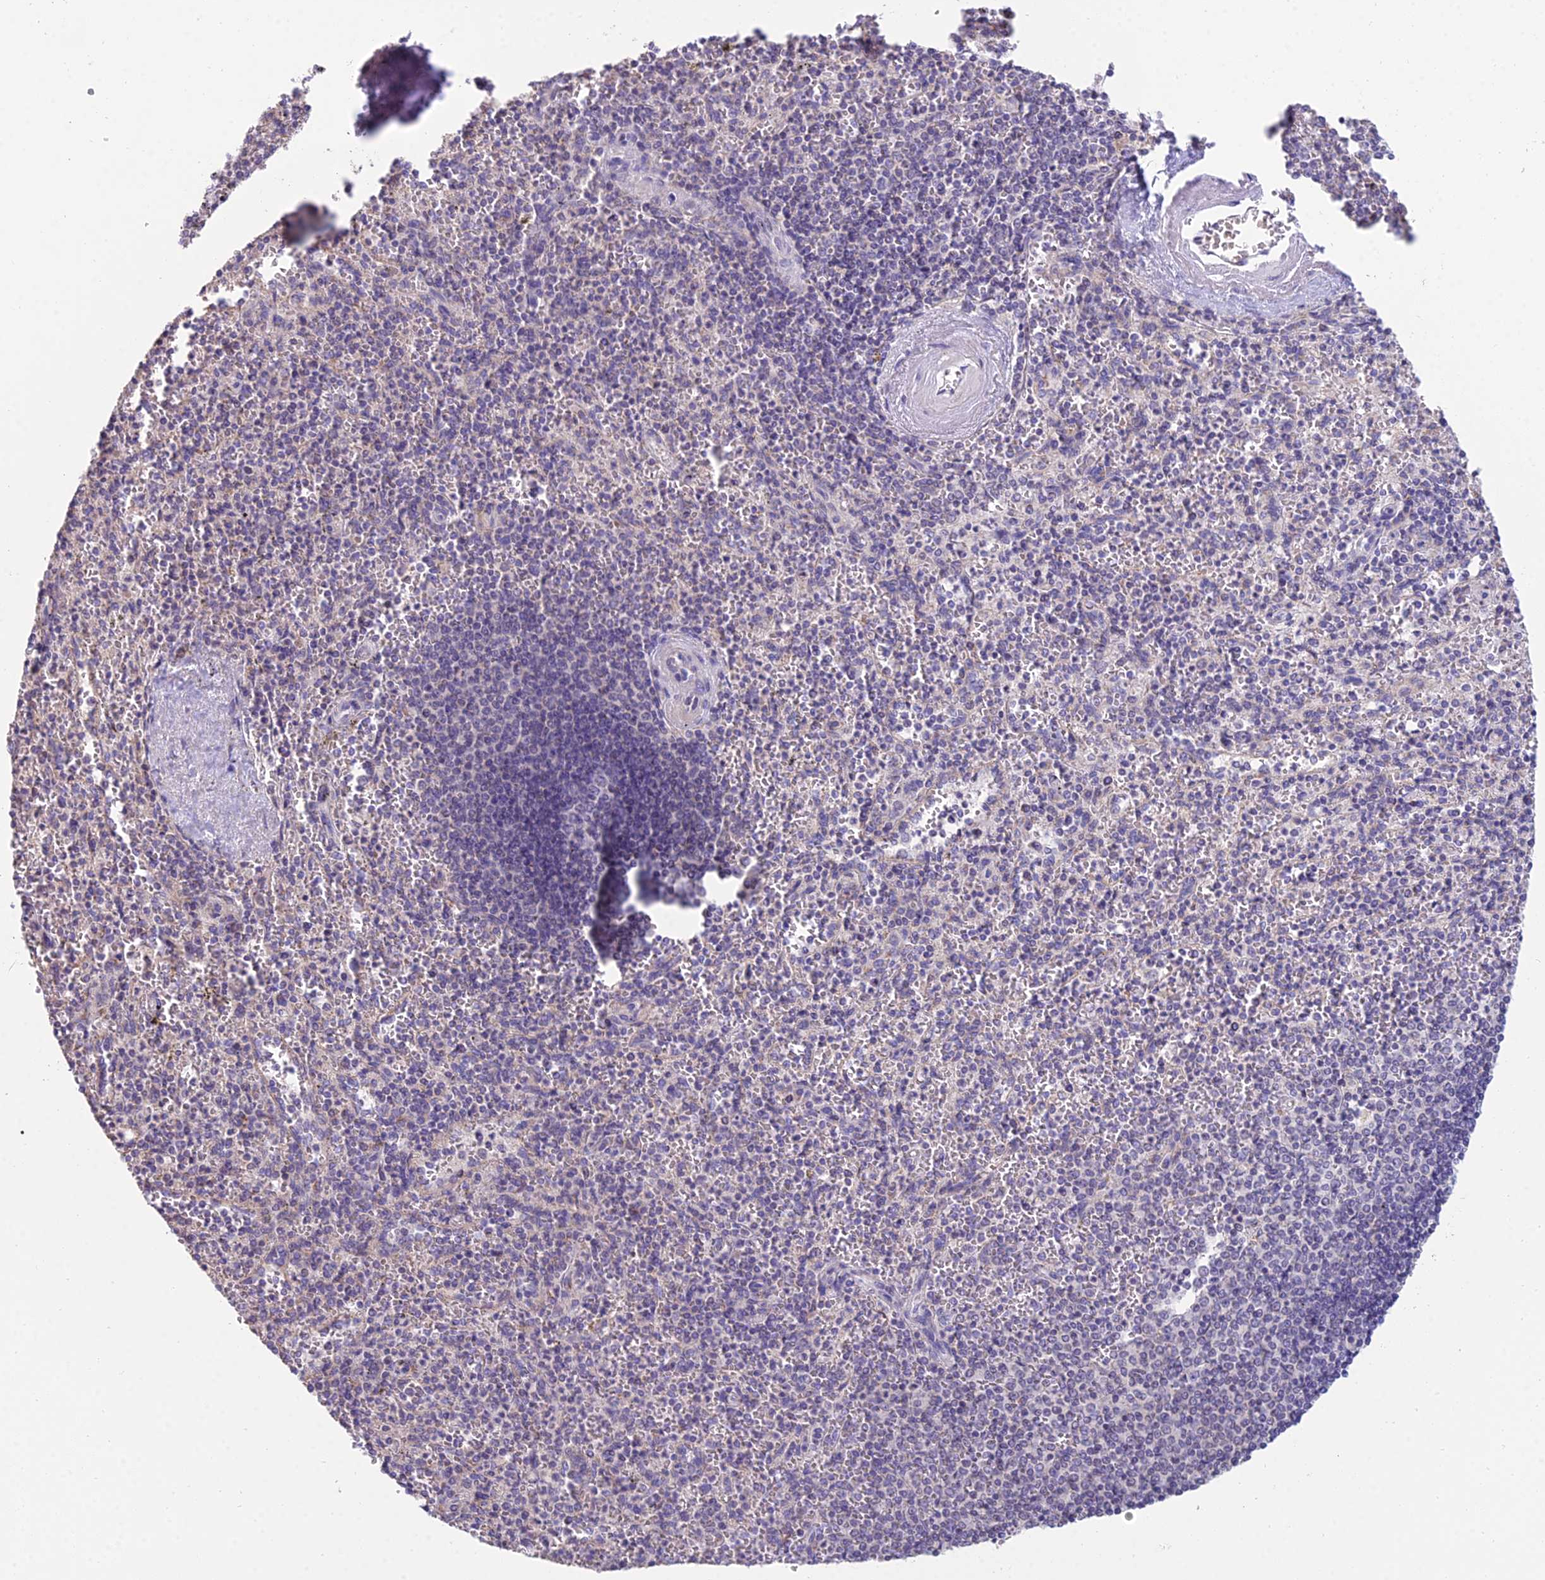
{"staining": {"intensity": "negative", "quantity": "none", "location": "none"}, "tissue": "spleen", "cell_type": "Cells in red pulp", "image_type": "normal", "snomed": [{"axis": "morphology", "description": "Normal tissue, NOS"}, {"axis": "morphology", "description": "Degeneration, NOS"}, {"axis": "topography", "description": "Spleen"}], "caption": "Protein analysis of normal spleen demonstrates no significant staining in cells in red pulp. The staining is performed using DAB (3,3'-diaminobenzidine) brown chromogen with nuclei counter-stained in using hematoxylin.", "gene": "CFAP206", "patient": {"sex": "male", "age": 56}}